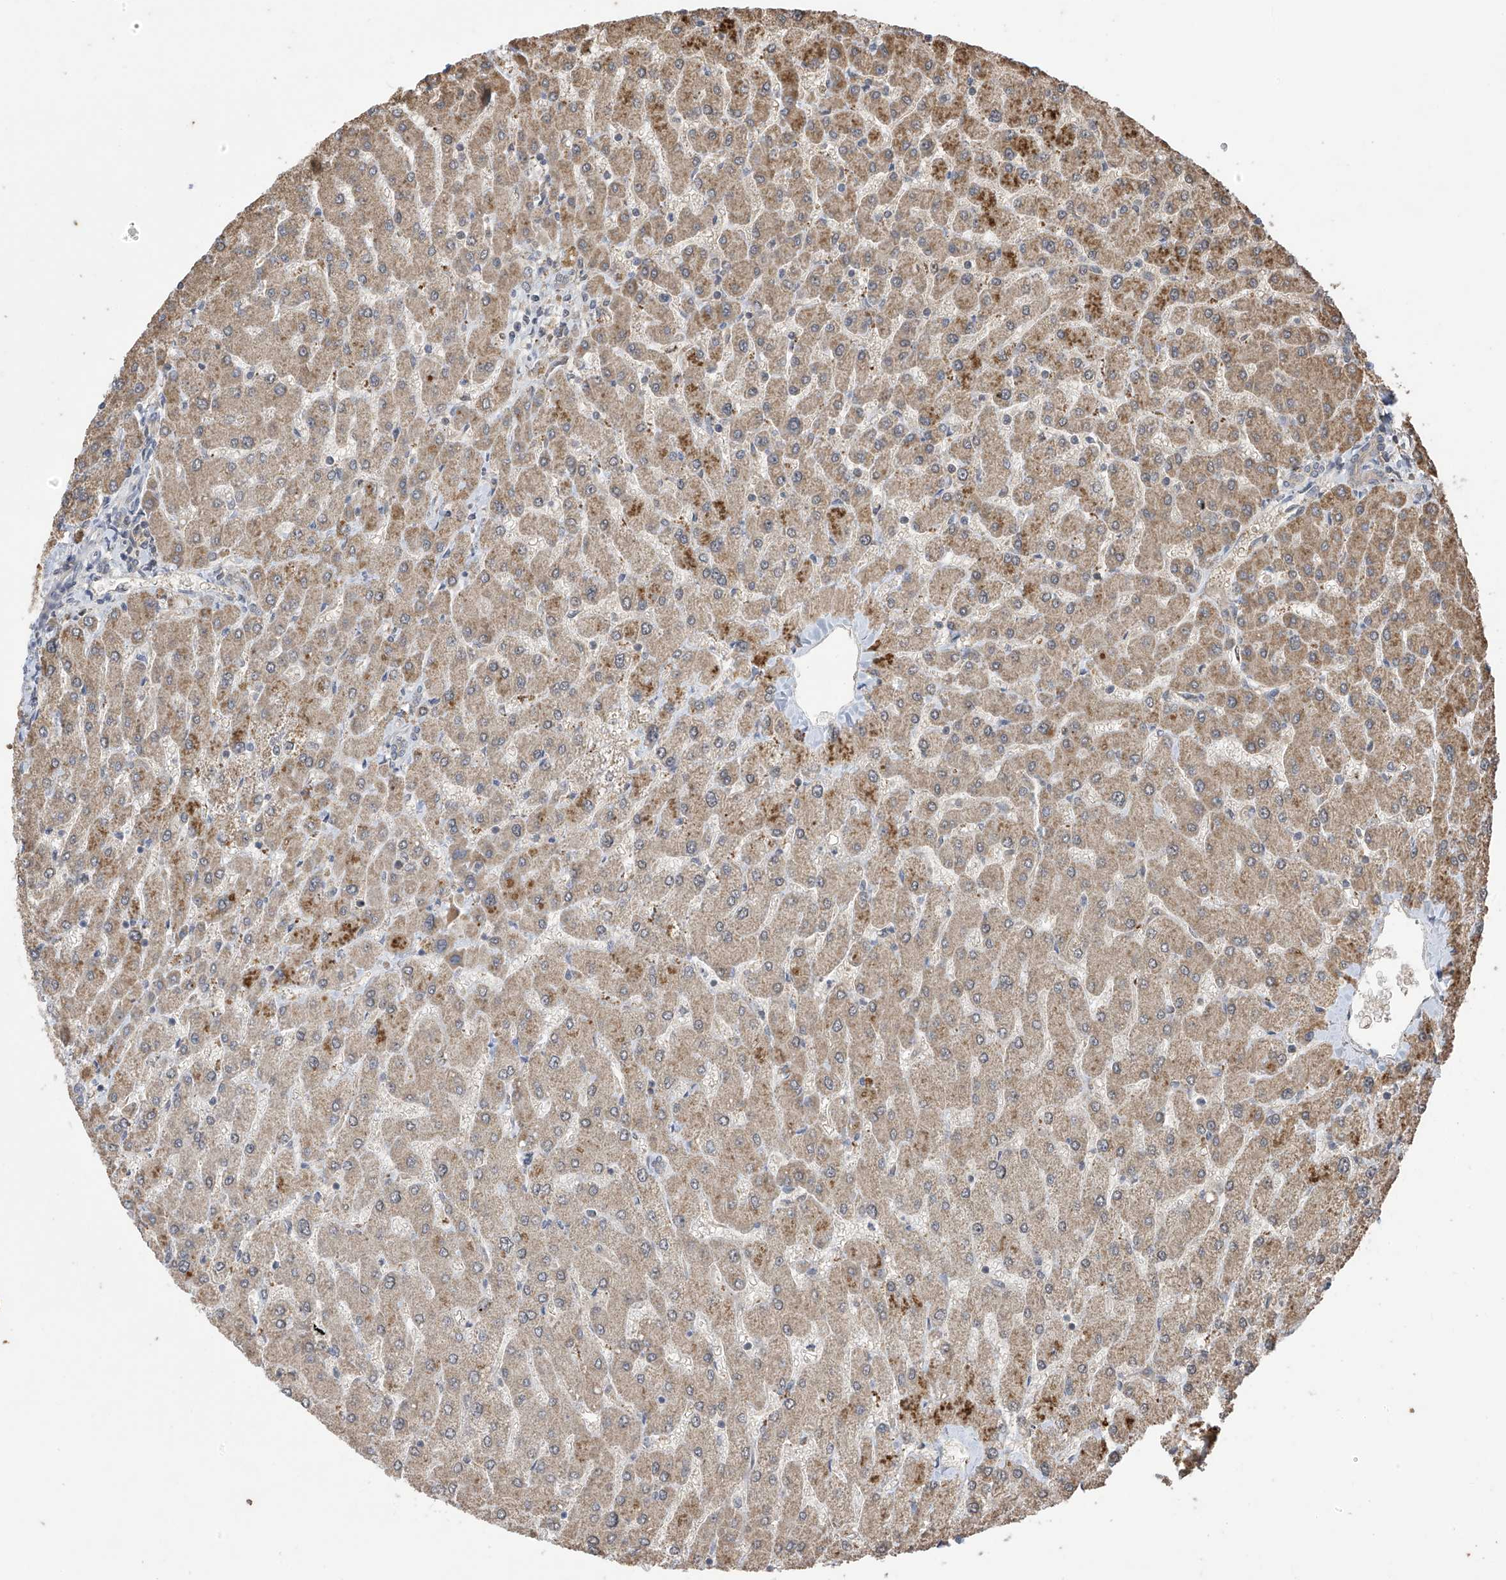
{"staining": {"intensity": "negative", "quantity": "none", "location": "none"}, "tissue": "liver", "cell_type": "Cholangiocytes", "image_type": "normal", "snomed": [{"axis": "morphology", "description": "Normal tissue, NOS"}, {"axis": "topography", "description": "Liver"}], "caption": "There is no significant expression in cholangiocytes of liver. The staining is performed using DAB (3,3'-diaminobenzidine) brown chromogen with nuclei counter-stained in using hematoxylin.", "gene": "PNPT1", "patient": {"sex": "male", "age": 55}}